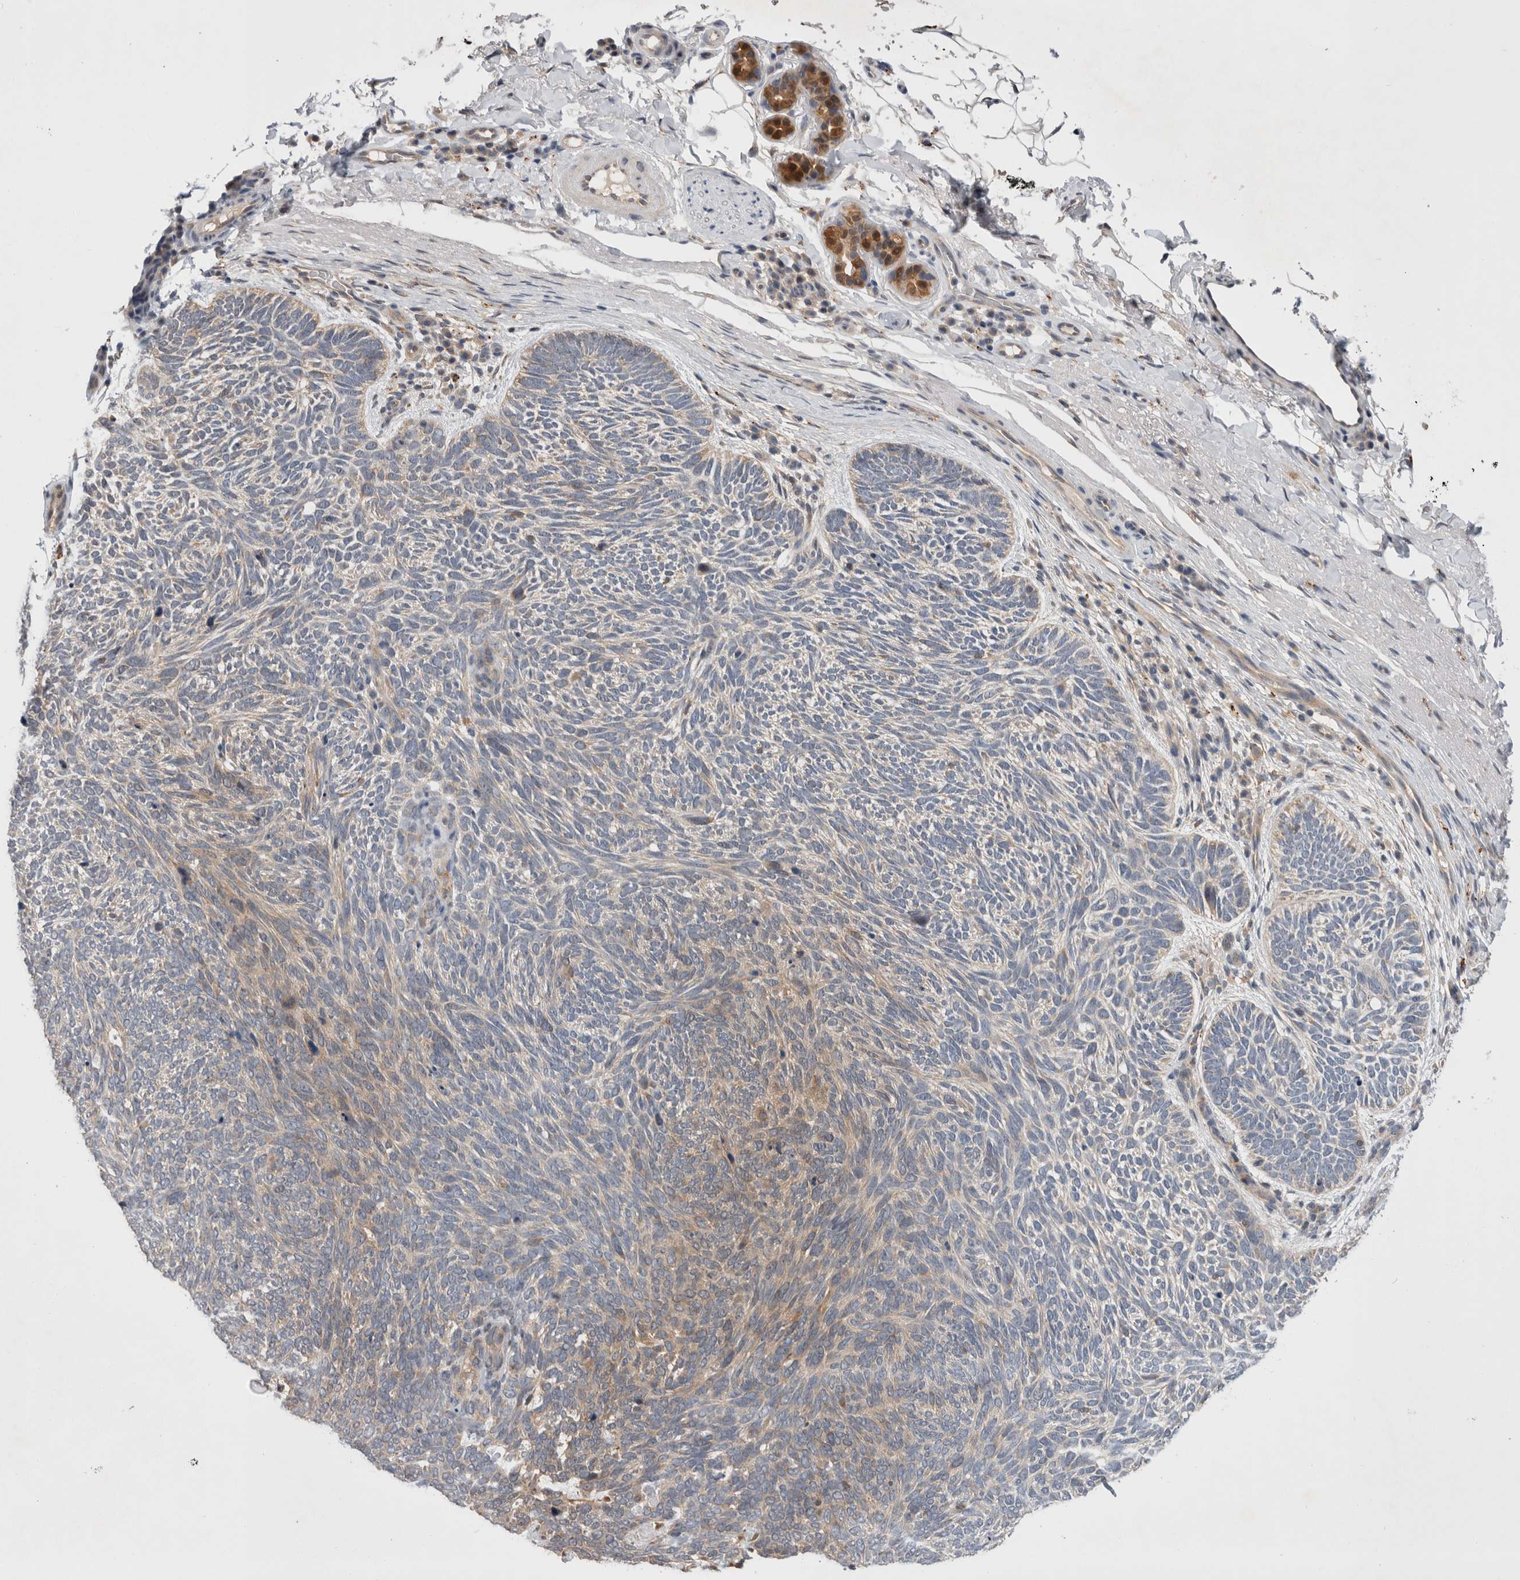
{"staining": {"intensity": "weak", "quantity": "25%-75%", "location": "cytoplasmic/membranous"}, "tissue": "skin cancer", "cell_type": "Tumor cells", "image_type": "cancer", "snomed": [{"axis": "morphology", "description": "Basal cell carcinoma"}, {"axis": "topography", "description": "Skin"}], "caption": "About 25%-75% of tumor cells in skin cancer reveal weak cytoplasmic/membranous protein expression as visualized by brown immunohistochemical staining.", "gene": "MRPL37", "patient": {"sex": "female", "age": 85}}